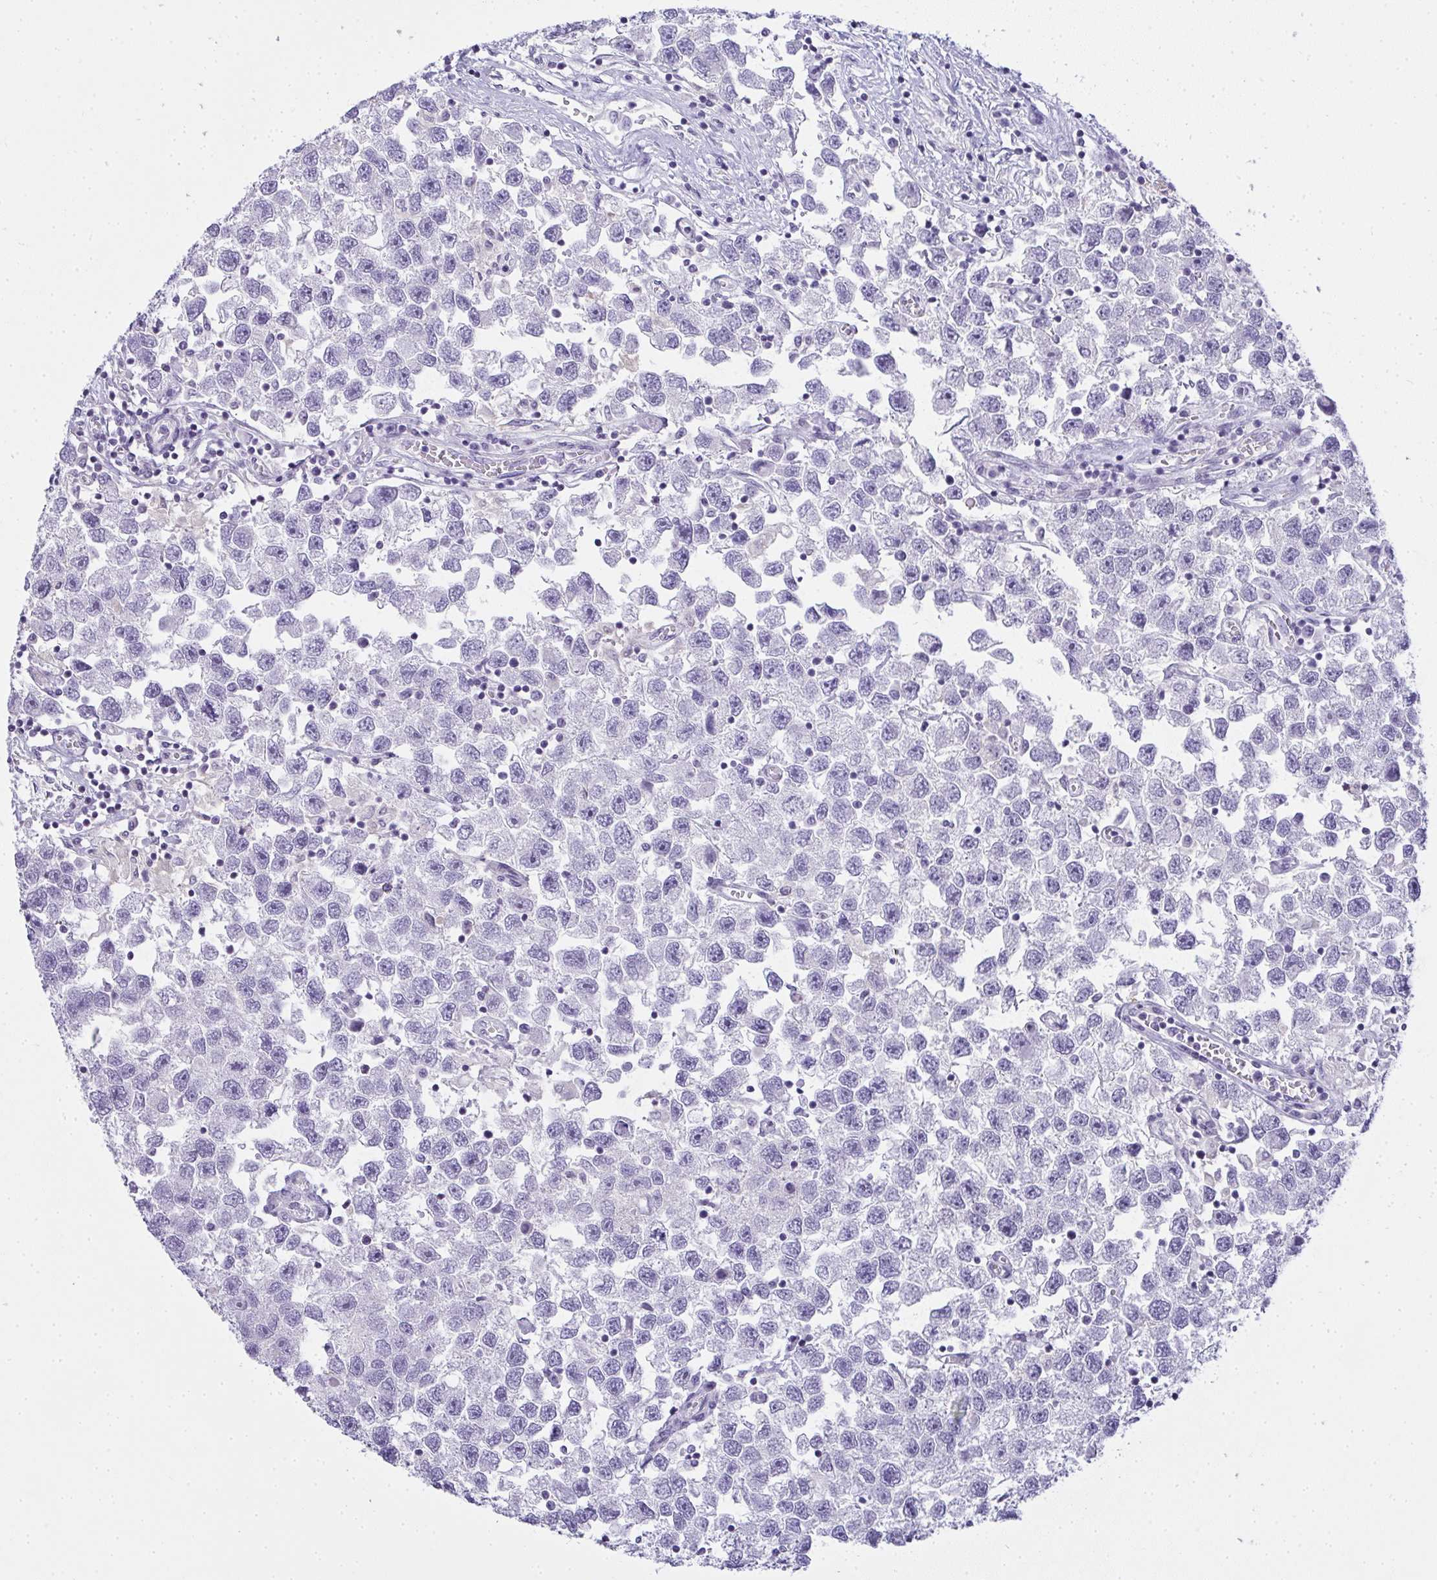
{"staining": {"intensity": "negative", "quantity": "none", "location": "none"}, "tissue": "testis cancer", "cell_type": "Tumor cells", "image_type": "cancer", "snomed": [{"axis": "morphology", "description": "Seminoma, NOS"}, {"axis": "topography", "description": "Testis"}], "caption": "A histopathology image of testis cancer (seminoma) stained for a protein exhibits no brown staining in tumor cells.", "gene": "GSDMB", "patient": {"sex": "male", "age": 26}}